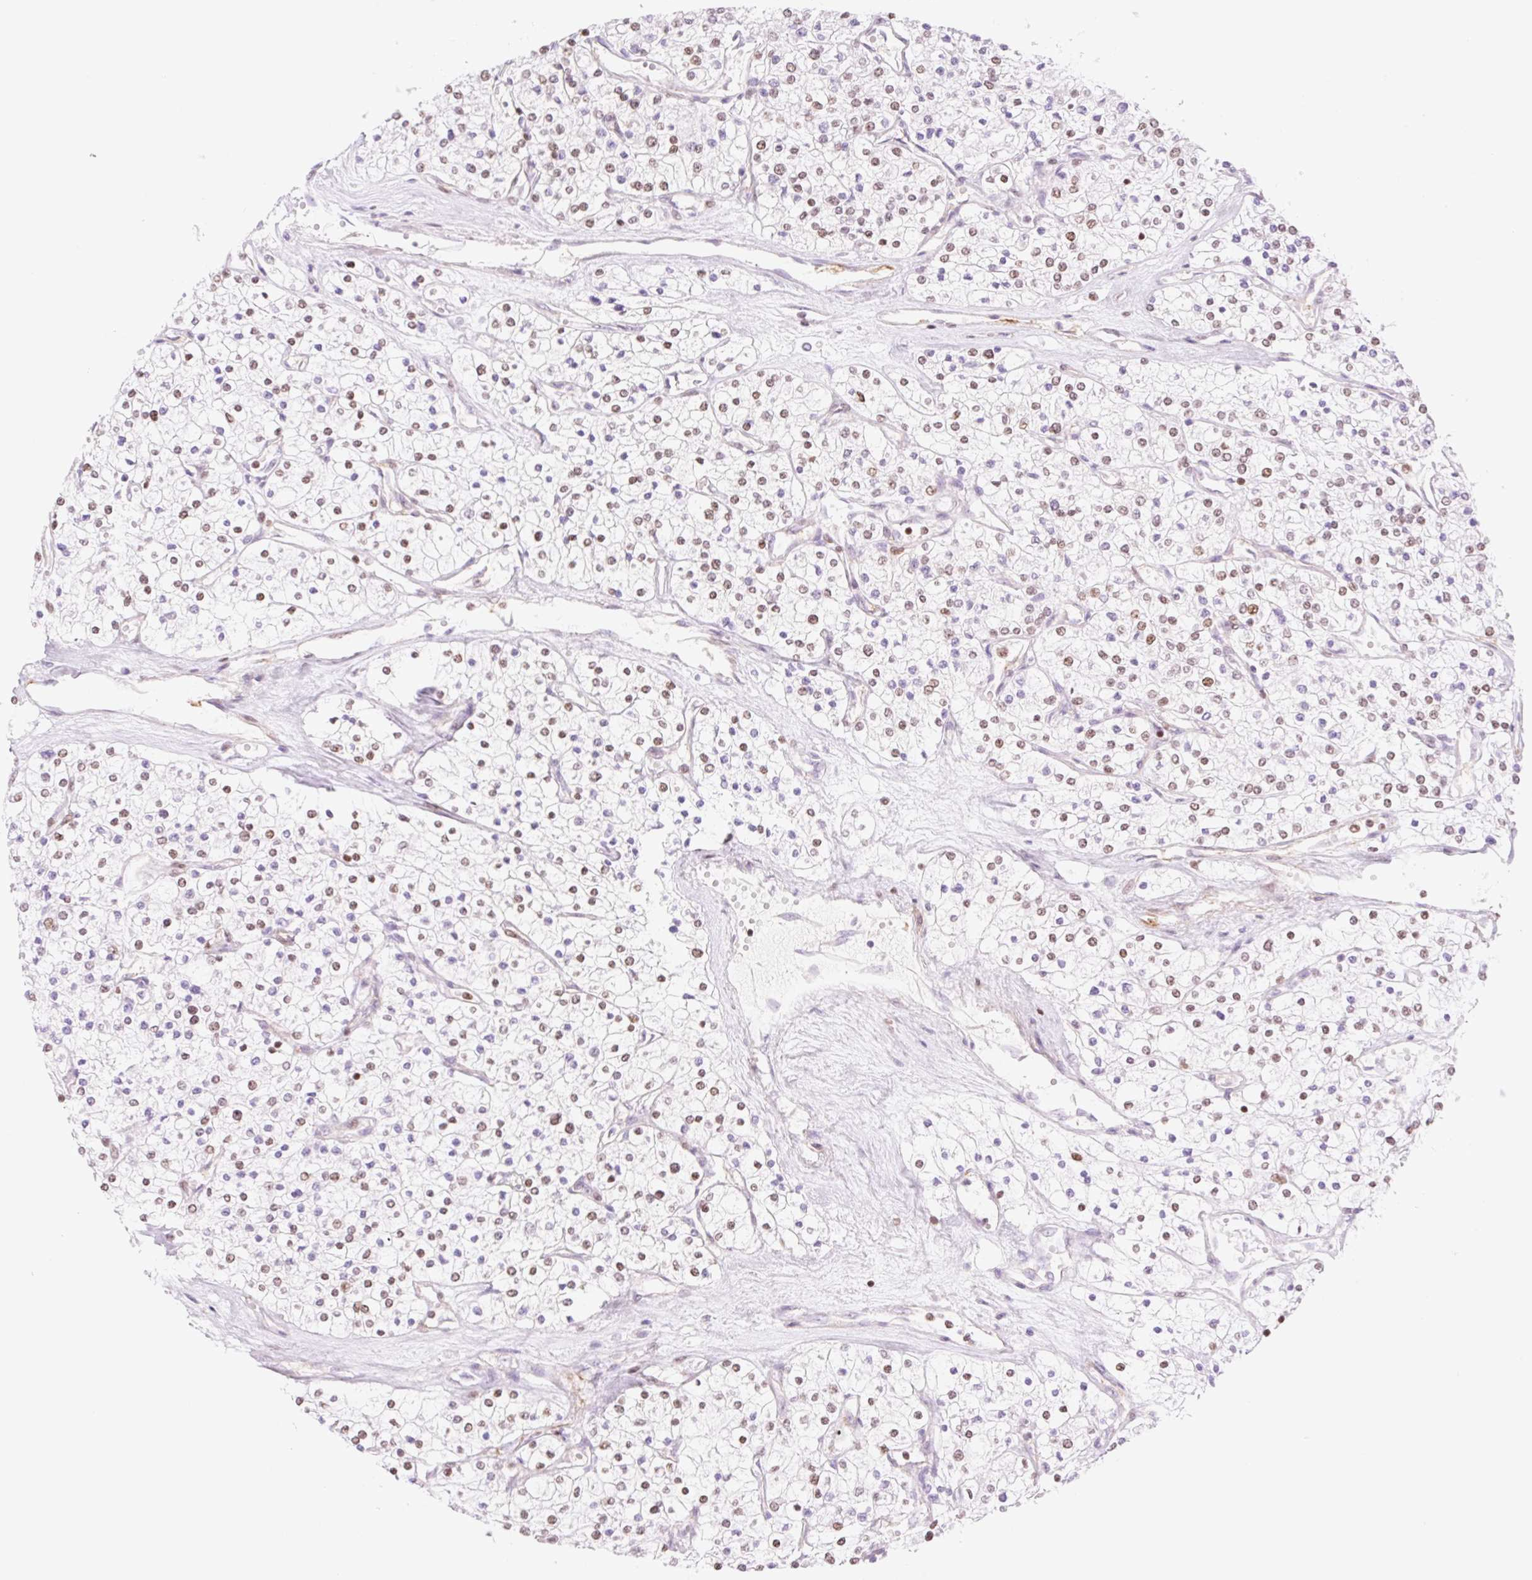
{"staining": {"intensity": "weak", "quantity": "25%-75%", "location": "nuclear"}, "tissue": "renal cancer", "cell_type": "Tumor cells", "image_type": "cancer", "snomed": [{"axis": "morphology", "description": "Adenocarcinoma, NOS"}, {"axis": "topography", "description": "Kidney"}], "caption": "DAB (3,3'-diaminobenzidine) immunohistochemical staining of renal cancer shows weak nuclear protein positivity in approximately 25%-75% of tumor cells.", "gene": "PRDM11", "patient": {"sex": "male", "age": 80}}